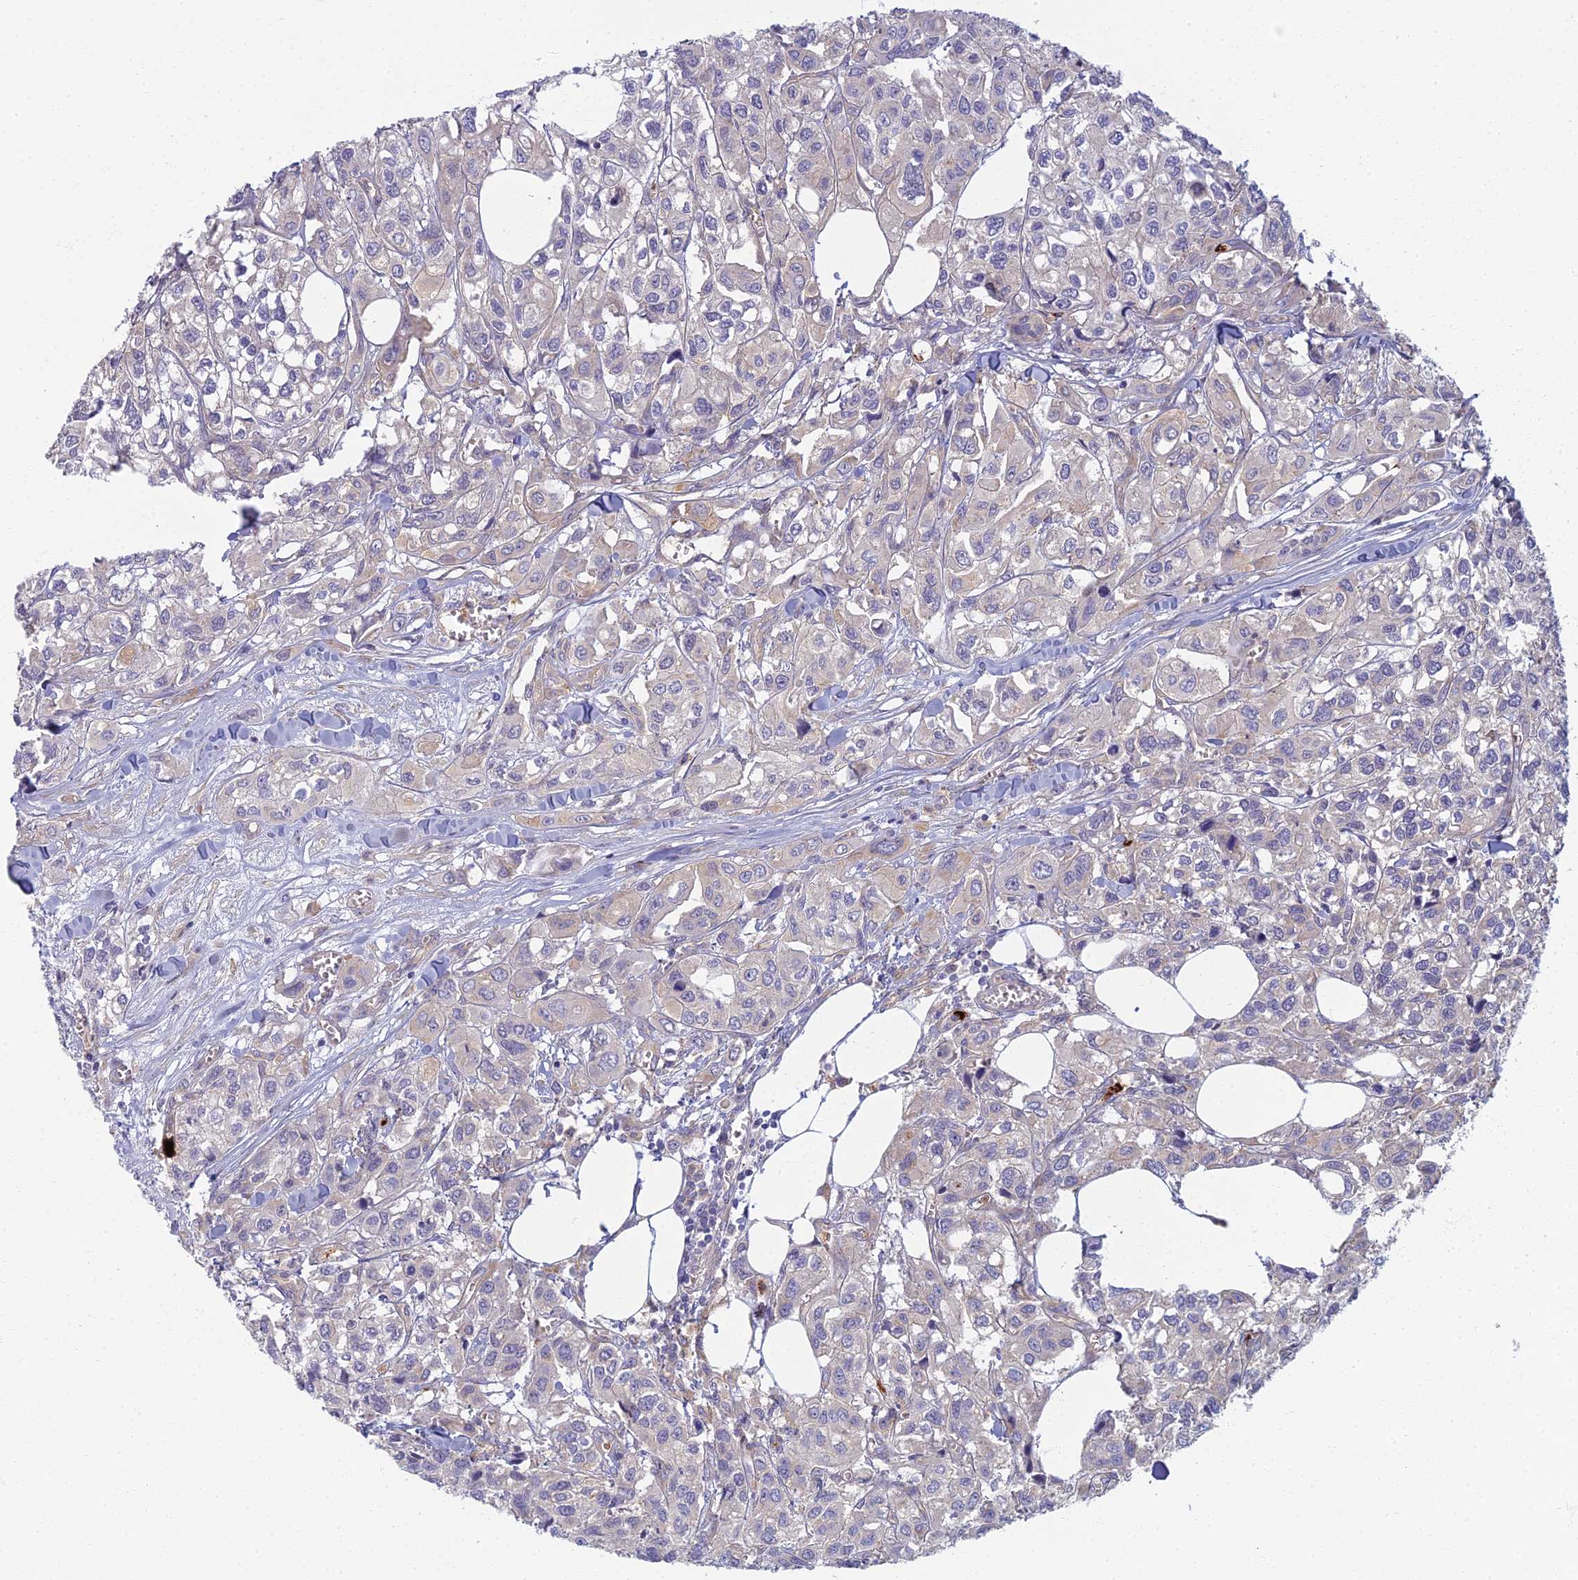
{"staining": {"intensity": "negative", "quantity": "none", "location": "none"}, "tissue": "urothelial cancer", "cell_type": "Tumor cells", "image_type": "cancer", "snomed": [{"axis": "morphology", "description": "Urothelial carcinoma, High grade"}, {"axis": "topography", "description": "Urinary bladder"}], "caption": "A histopathology image of high-grade urothelial carcinoma stained for a protein demonstrates no brown staining in tumor cells.", "gene": "PROX2", "patient": {"sex": "male", "age": 67}}